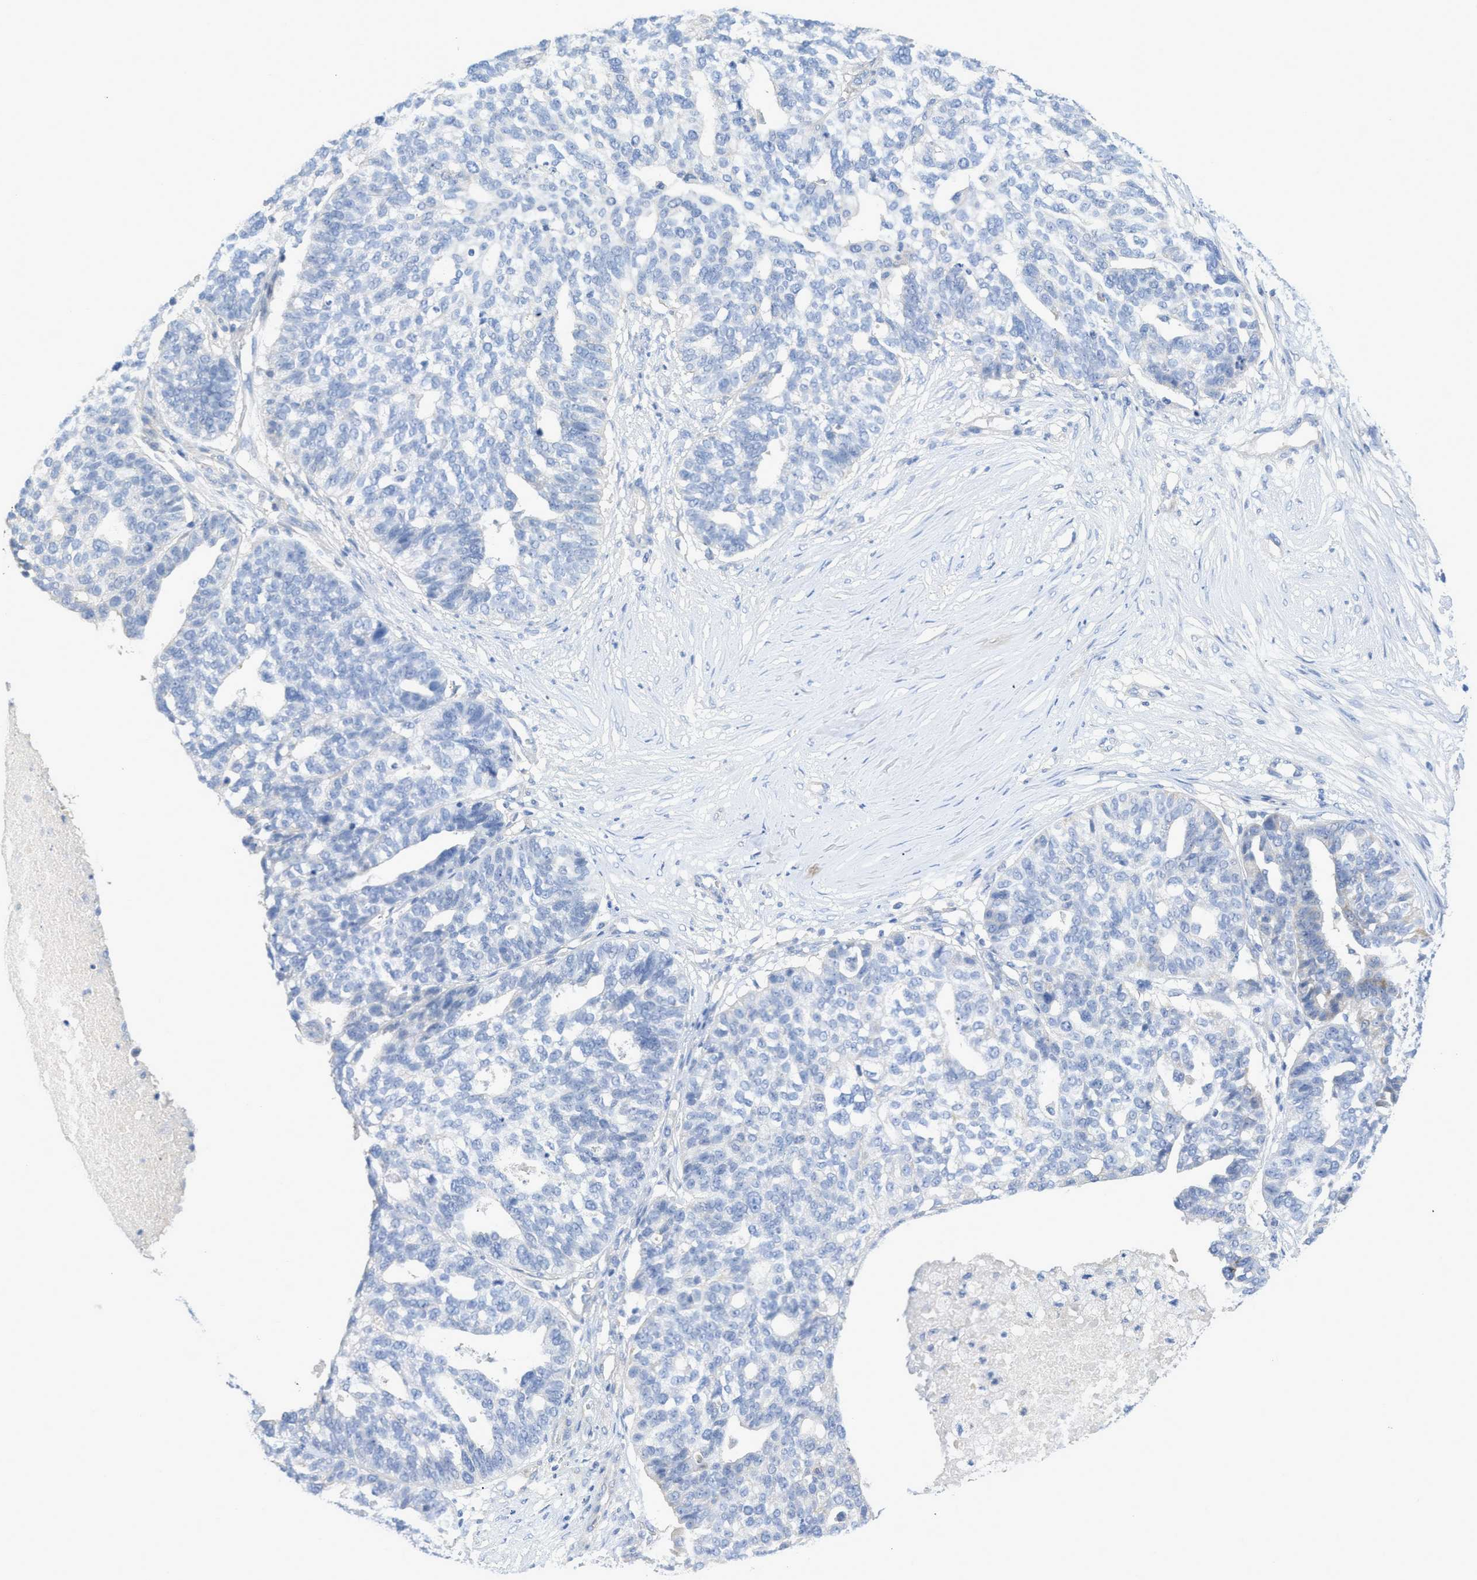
{"staining": {"intensity": "negative", "quantity": "none", "location": "none"}, "tissue": "ovarian cancer", "cell_type": "Tumor cells", "image_type": "cancer", "snomed": [{"axis": "morphology", "description": "Cystadenocarcinoma, serous, NOS"}, {"axis": "topography", "description": "Ovary"}], "caption": "Immunohistochemical staining of ovarian cancer exhibits no significant positivity in tumor cells.", "gene": "MYL3", "patient": {"sex": "female", "age": 59}}